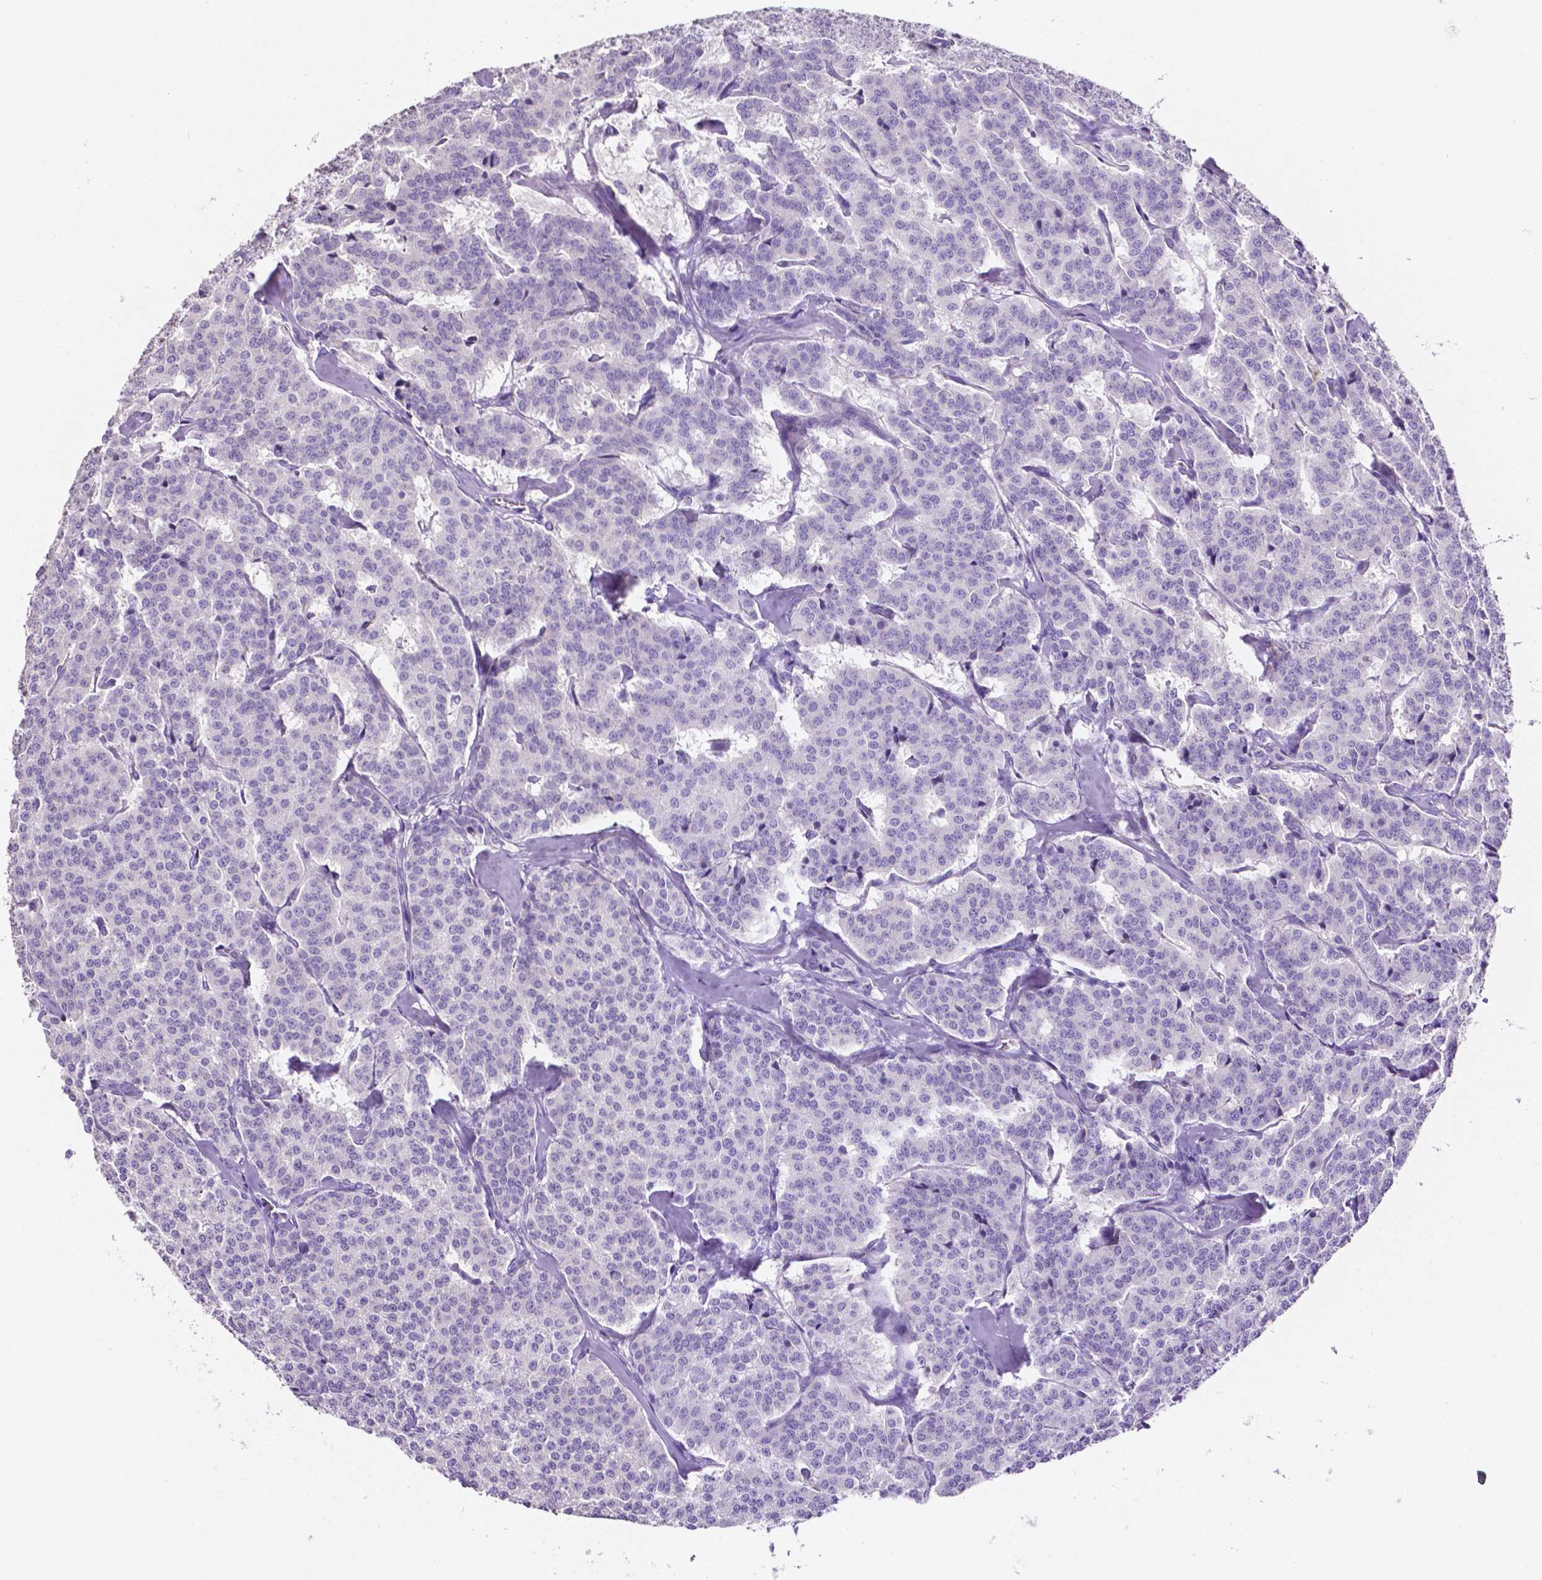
{"staining": {"intensity": "negative", "quantity": "none", "location": "none"}, "tissue": "carcinoid", "cell_type": "Tumor cells", "image_type": "cancer", "snomed": [{"axis": "morphology", "description": "Normal tissue, NOS"}, {"axis": "morphology", "description": "Carcinoid, malignant, NOS"}, {"axis": "topography", "description": "Lung"}], "caption": "IHC of human carcinoid exhibits no staining in tumor cells.", "gene": "SLC22A2", "patient": {"sex": "female", "age": 46}}